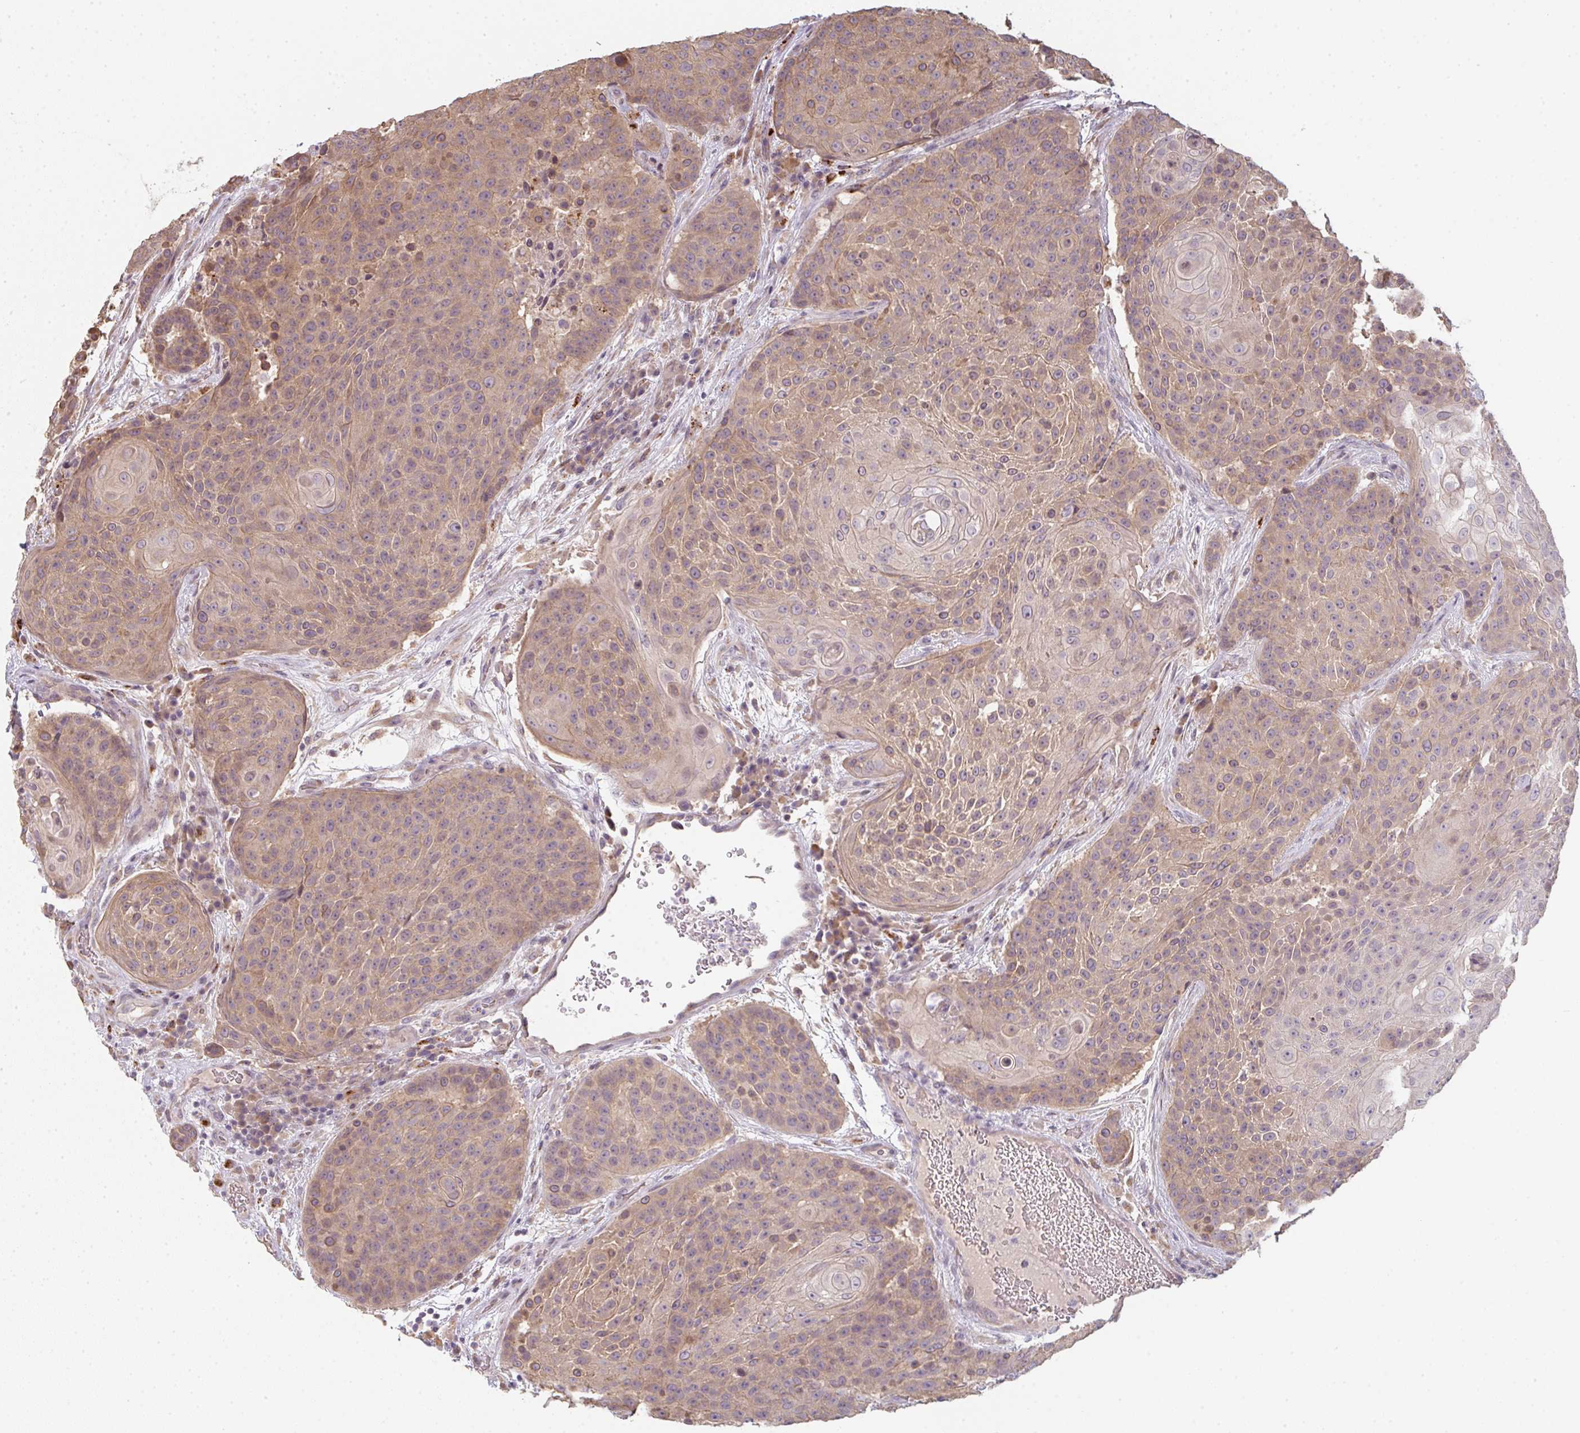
{"staining": {"intensity": "moderate", "quantity": ">75%", "location": "cytoplasmic/membranous"}, "tissue": "urothelial cancer", "cell_type": "Tumor cells", "image_type": "cancer", "snomed": [{"axis": "morphology", "description": "Urothelial carcinoma, High grade"}, {"axis": "topography", "description": "Urinary bladder"}], "caption": "Moderate cytoplasmic/membranous positivity for a protein is seen in about >75% of tumor cells of urothelial carcinoma (high-grade) using immunohistochemistry.", "gene": "TMEM237", "patient": {"sex": "female", "age": 63}}